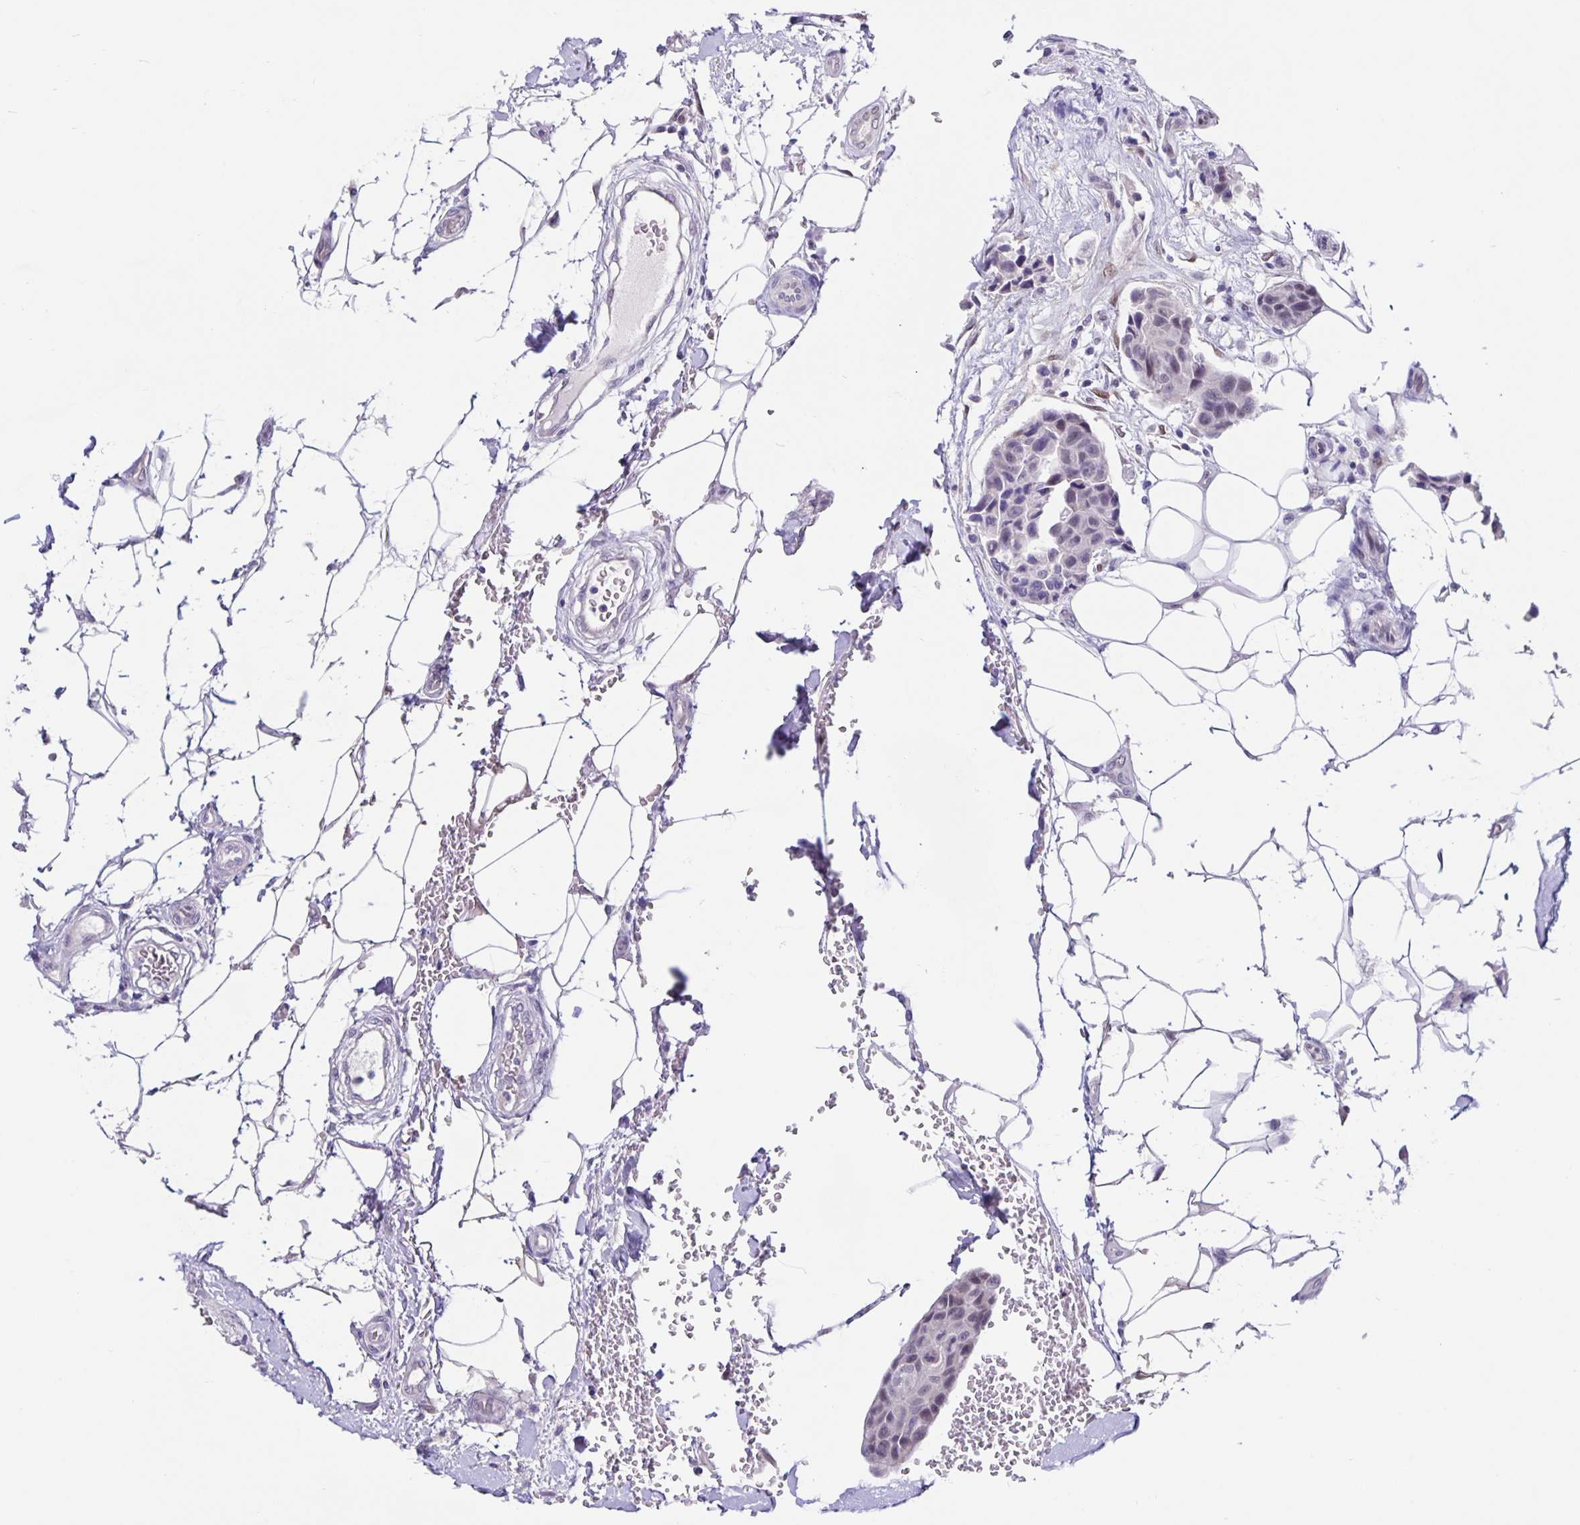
{"staining": {"intensity": "negative", "quantity": "none", "location": "none"}, "tissue": "breast cancer", "cell_type": "Tumor cells", "image_type": "cancer", "snomed": [{"axis": "morphology", "description": "Duct carcinoma"}, {"axis": "topography", "description": "Breast"}, {"axis": "topography", "description": "Lymph node"}], "caption": "There is no significant expression in tumor cells of breast cancer (invasive ductal carcinoma).", "gene": "FOSL2", "patient": {"sex": "female", "age": 80}}